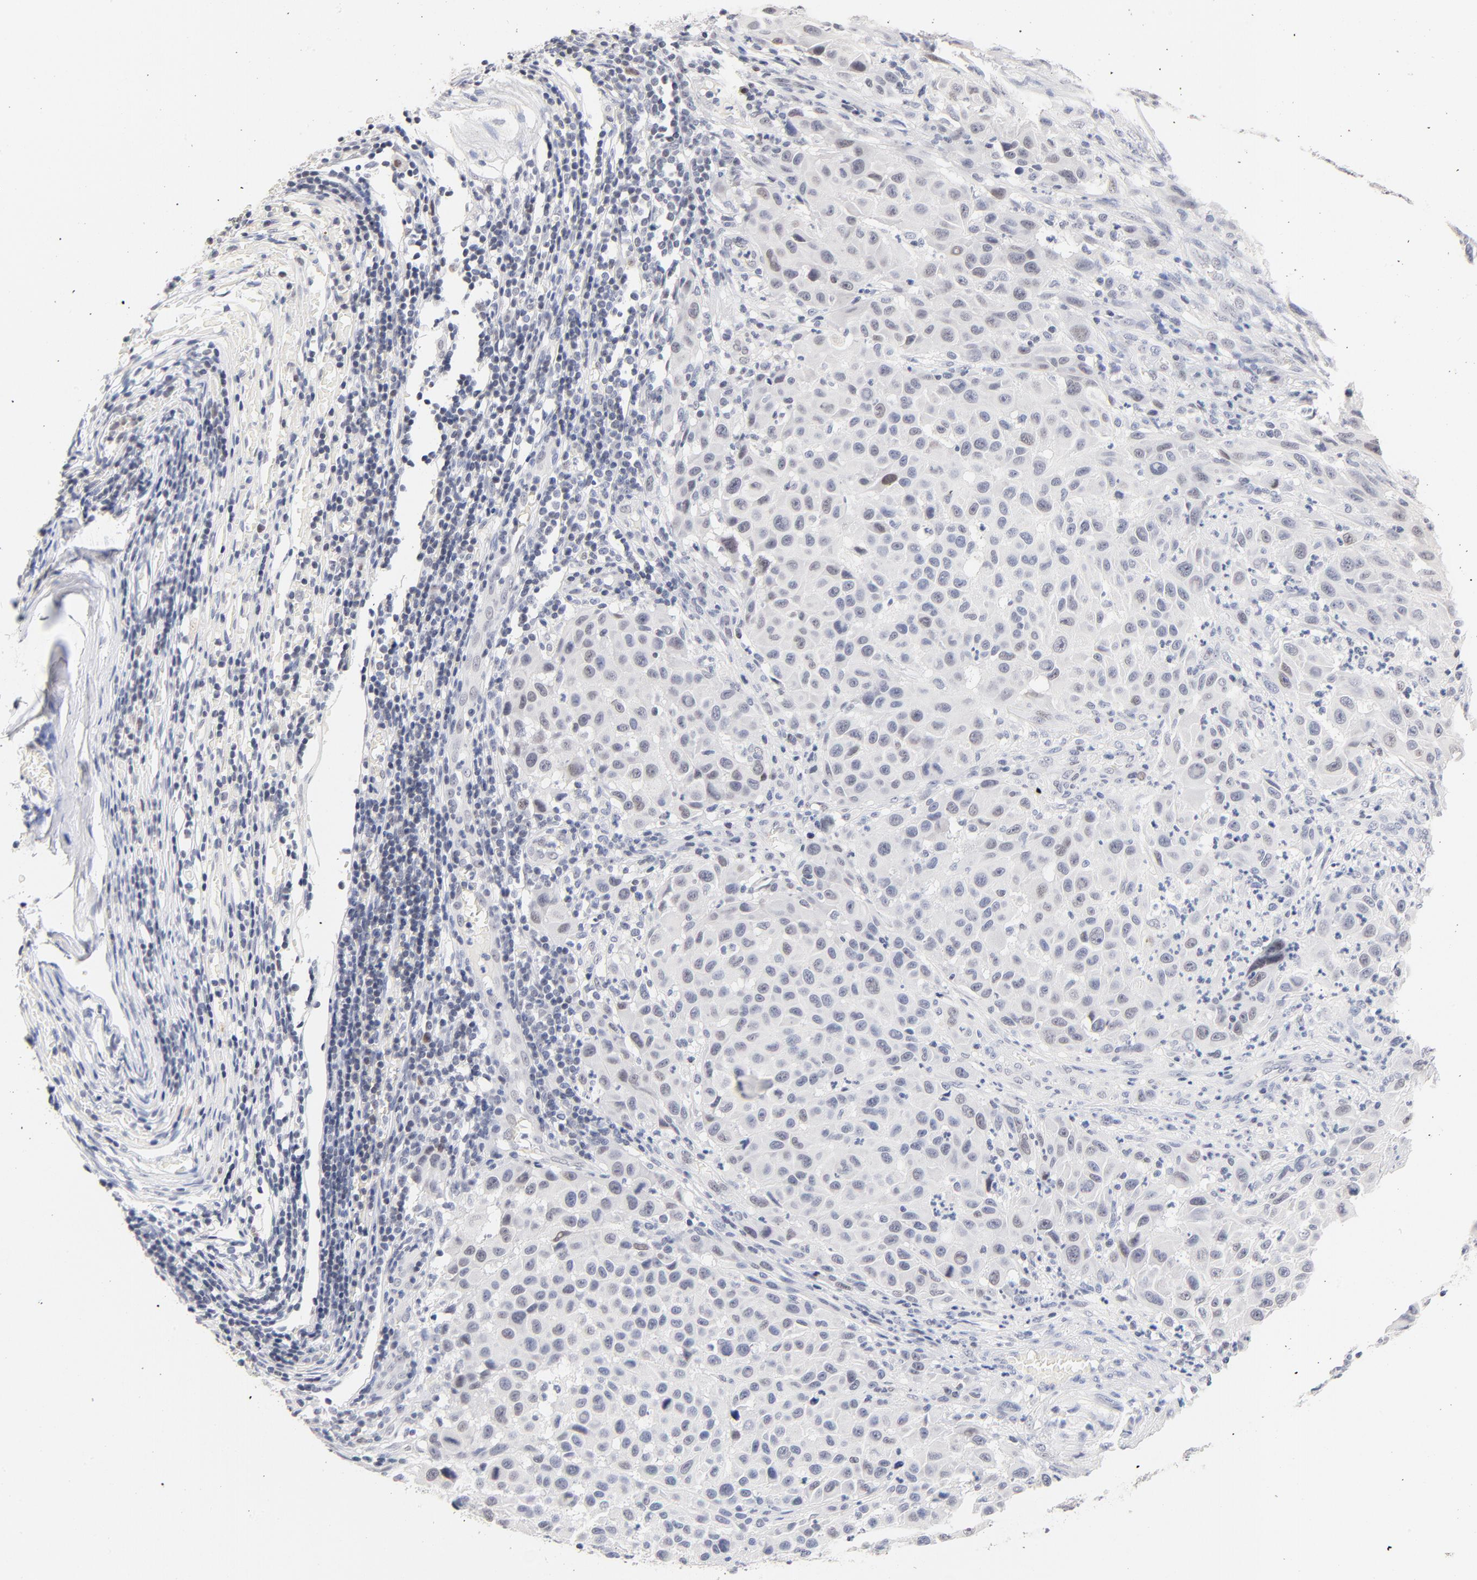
{"staining": {"intensity": "weak", "quantity": "<25%", "location": "nuclear"}, "tissue": "melanoma", "cell_type": "Tumor cells", "image_type": "cancer", "snomed": [{"axis": "morphology", "description": "Malignant melanoma, Metastatic site"}, {"axis": "topography", "description": "Lymph node"}], "caption": "Malignant melanoma (metastatic site) was stained to show a protein in brown. There is no significant positivity in tumor cells.", "gene": "ORC2", "patient": {"sex": "male", "age": 61}}